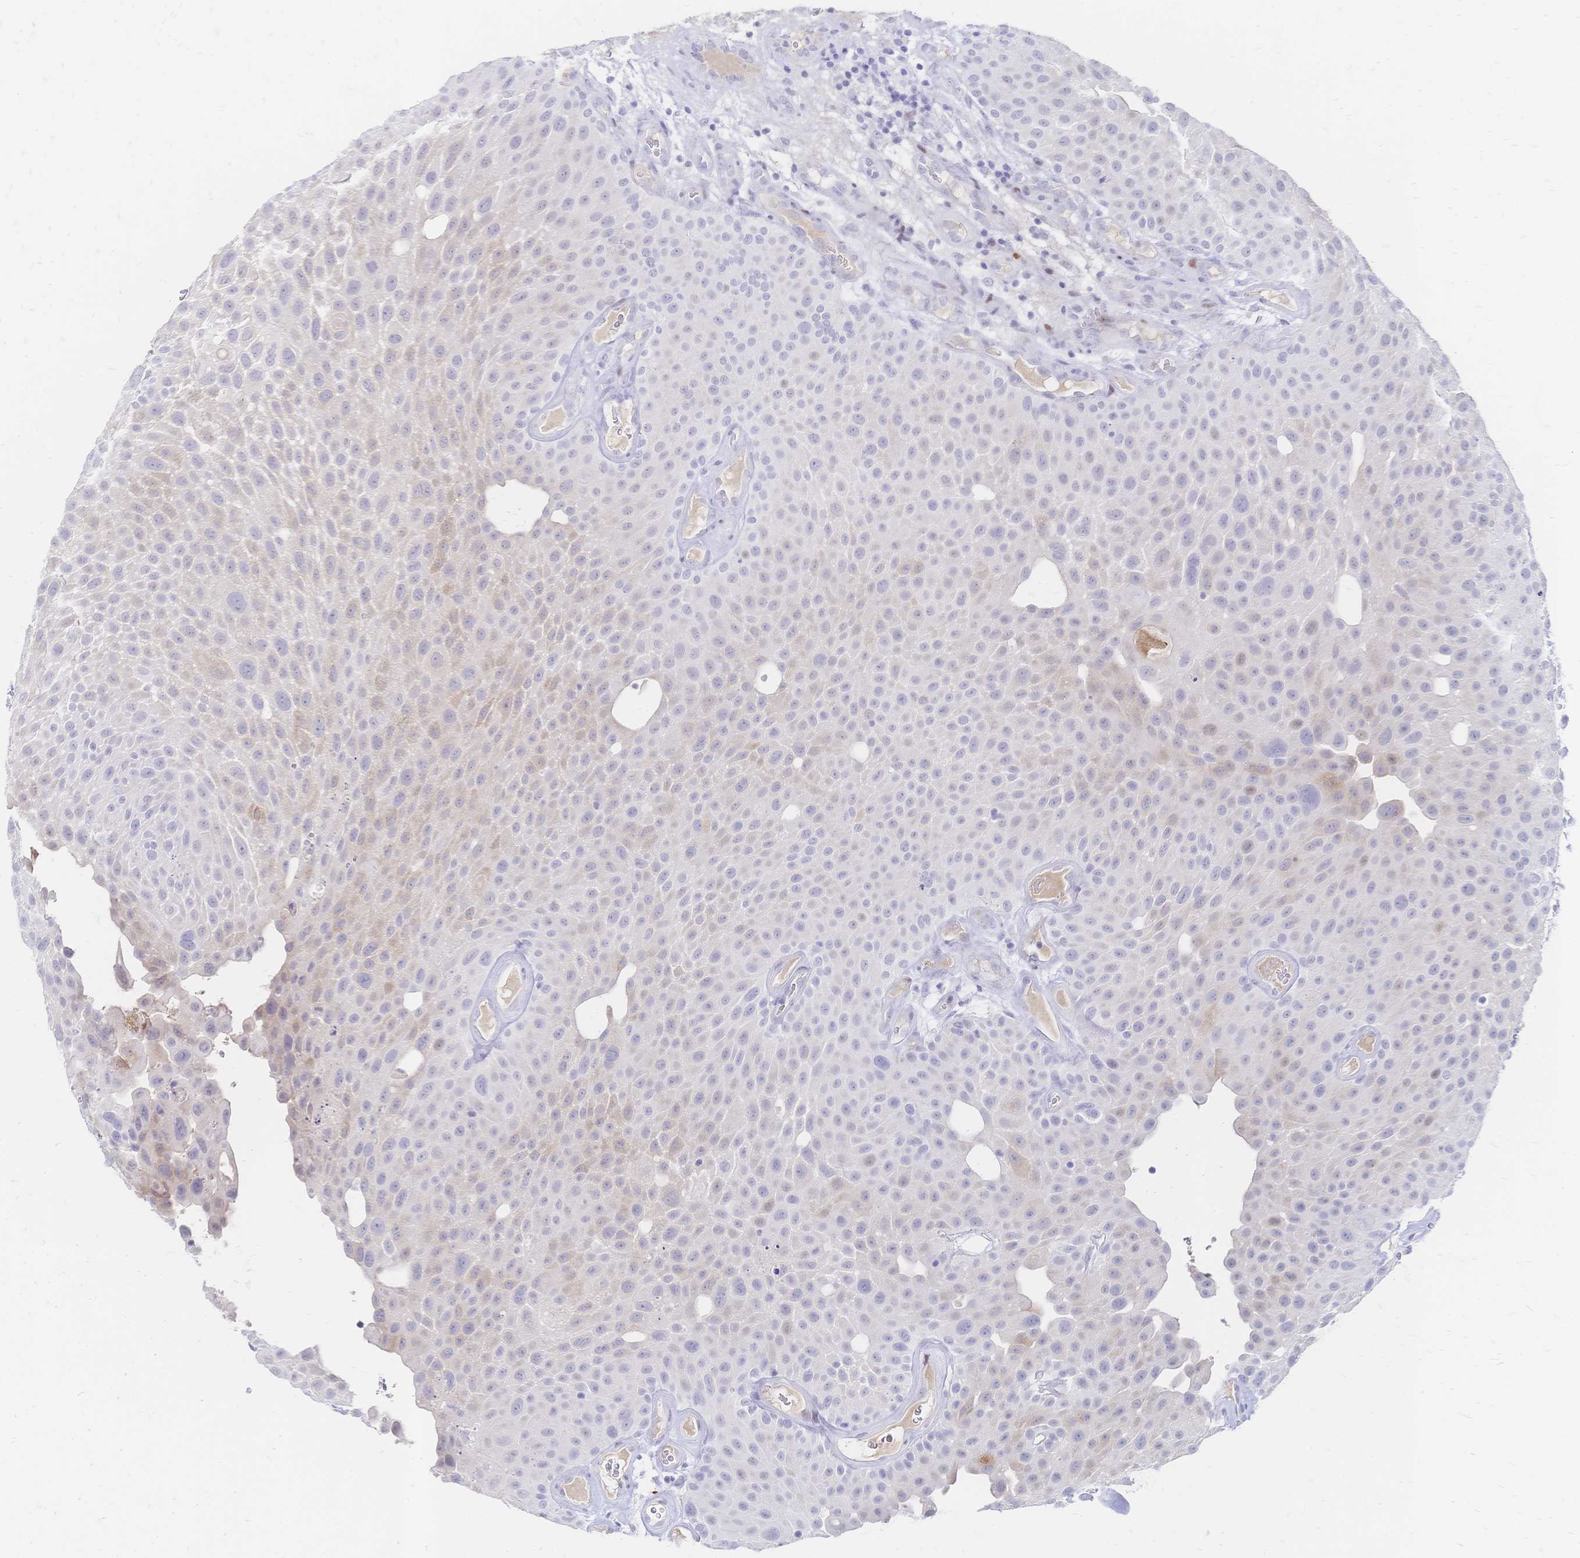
{"staining": {"intensity": "weak", "quantity": "<25%", "location": "cytoplasmic/membranous"}, "tissue": "urothelial cancer", "cell_type": "Tumor cells", "image_type": "cancer", "snomed": [{"axis": "morphology", "description": "Urothelial carcinoma, Low grade"}, {"axis": "topography", "description": "Urinary bladder"}], "caption": "Image shows no protein positivity in tumor cells of low-grade urothelial carcinoma tissue.", "gene": "PSORS1C2", "patient": {"sex": "male", "age": 72}}